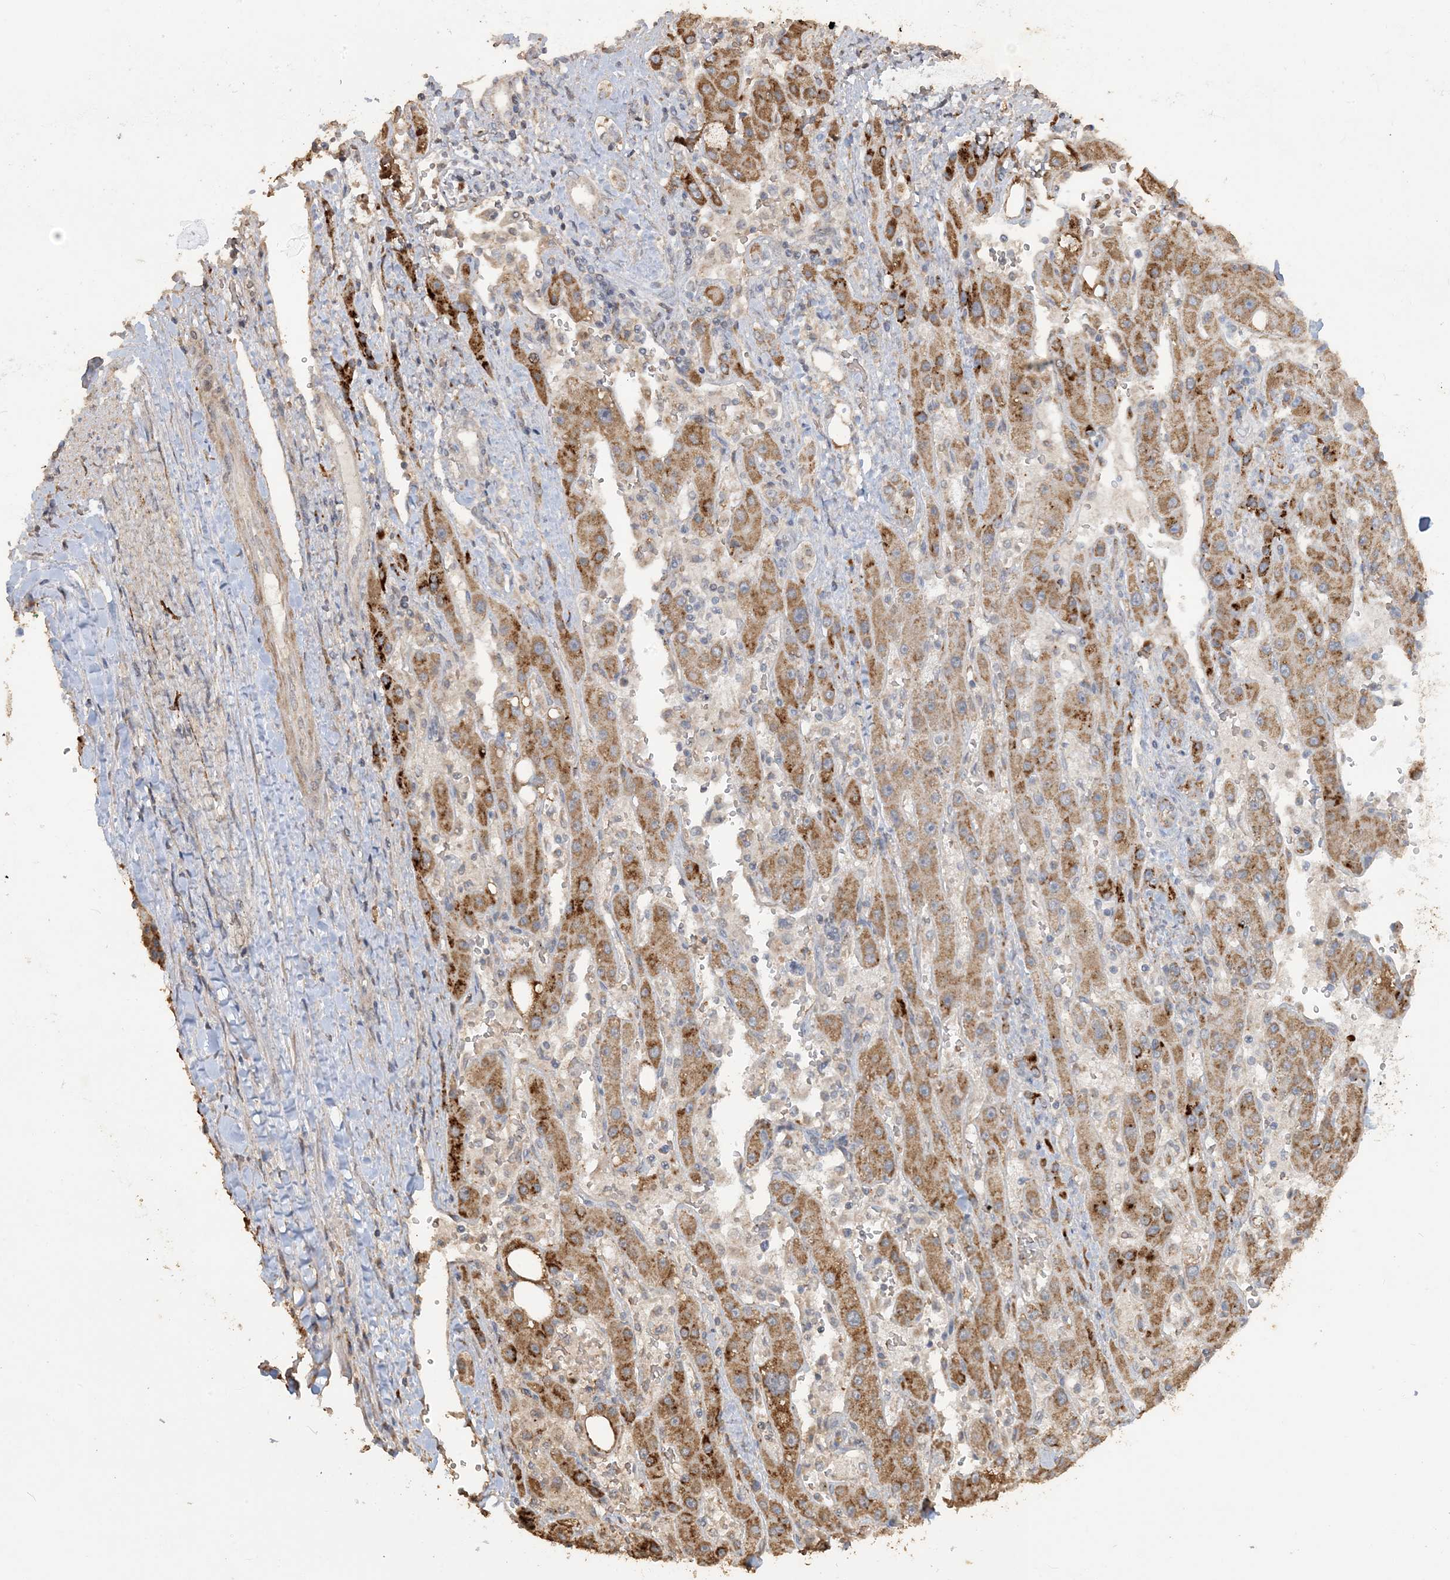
{"staining": {"intensity": "moderate", "quantity": ">75%", "location": "cytoplasmic/membranous"}, "tissue": "liver cancer", "cell_type": "Tumor cells", "image_type": "cancer", "snomed": [{"axis": "morphology", "description": "Carcinoma, Hepatocellular, NOS"}, {"axis": "topography", "description": "Liver"}], "caption": "Immunohistochemistry (IHC) image of neoplastic tissue: hepatocellular carcinoma (liver) stained using immunohistochemistry (IHC) reveals medium levels of moderate protein expression localized specifically in the cytoplasmic/membranous of tumor cells, appearing as a cytoplasmic/membranous brown color.", "gene": "SFMBT2", "patient": {"sex": "female", "age": 73}}